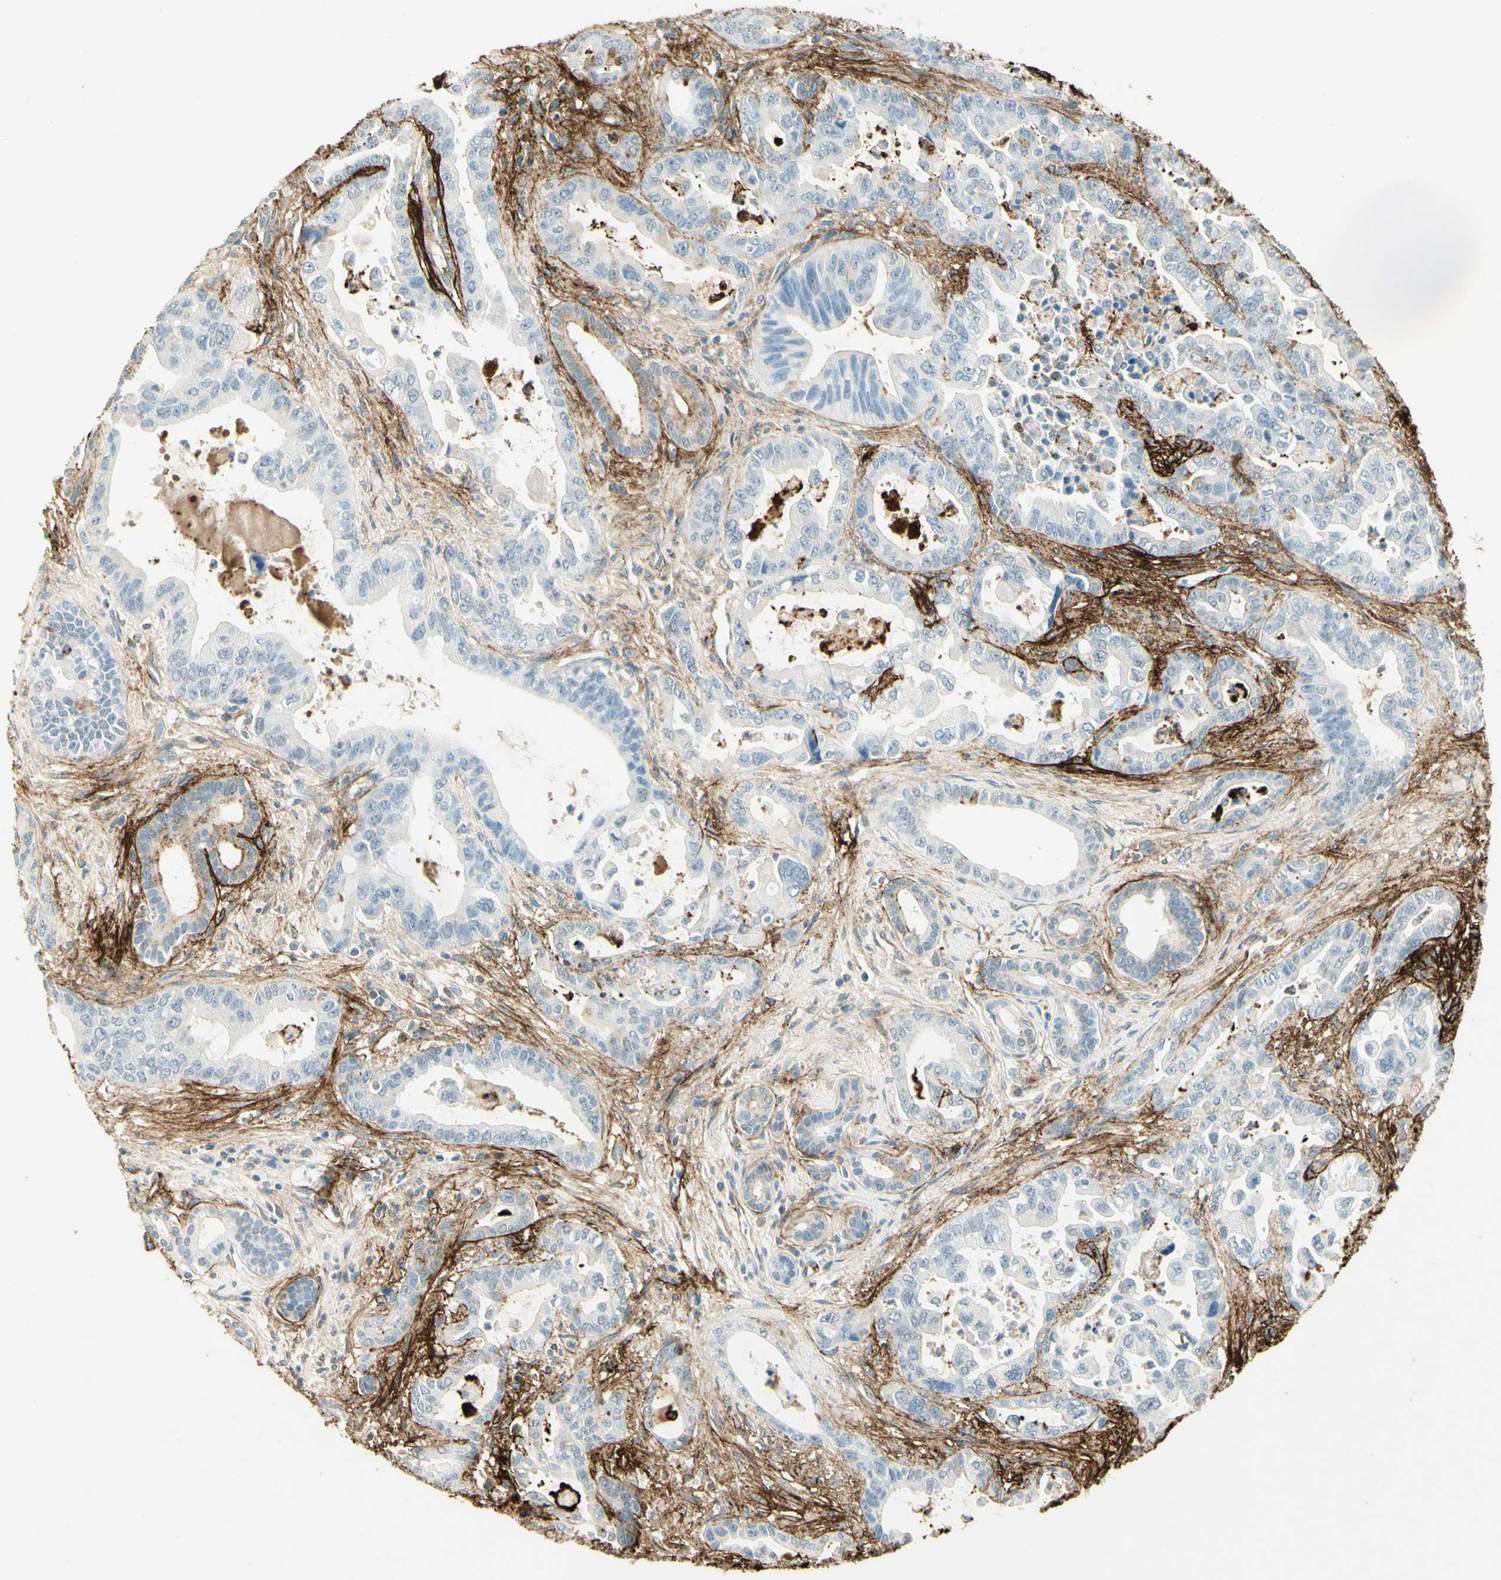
{"staining": {"intensity": "strong", "quantity": "<25%", "location": "cytoplasmic/membranous"}, "tissue": "pancreatic cancer", "cell_type": "Tumor cells", "image_type": "cancer", "snomed": [{"axis": "morphology", "description": "Adenocarcinoma, NOS"}, {"axis": "topography", "description": "Pancreas"}], "caption": "Immunohistochemistry of pancreatic cancer (adenocarcinoma) demonstrates medium levels of strong cytoplasmic/membranous positivity in about <25% of tumor cells. Nuclei are stained in blue.", "gene": "TNN", "patient": {"sex": "male", "age": 70}}